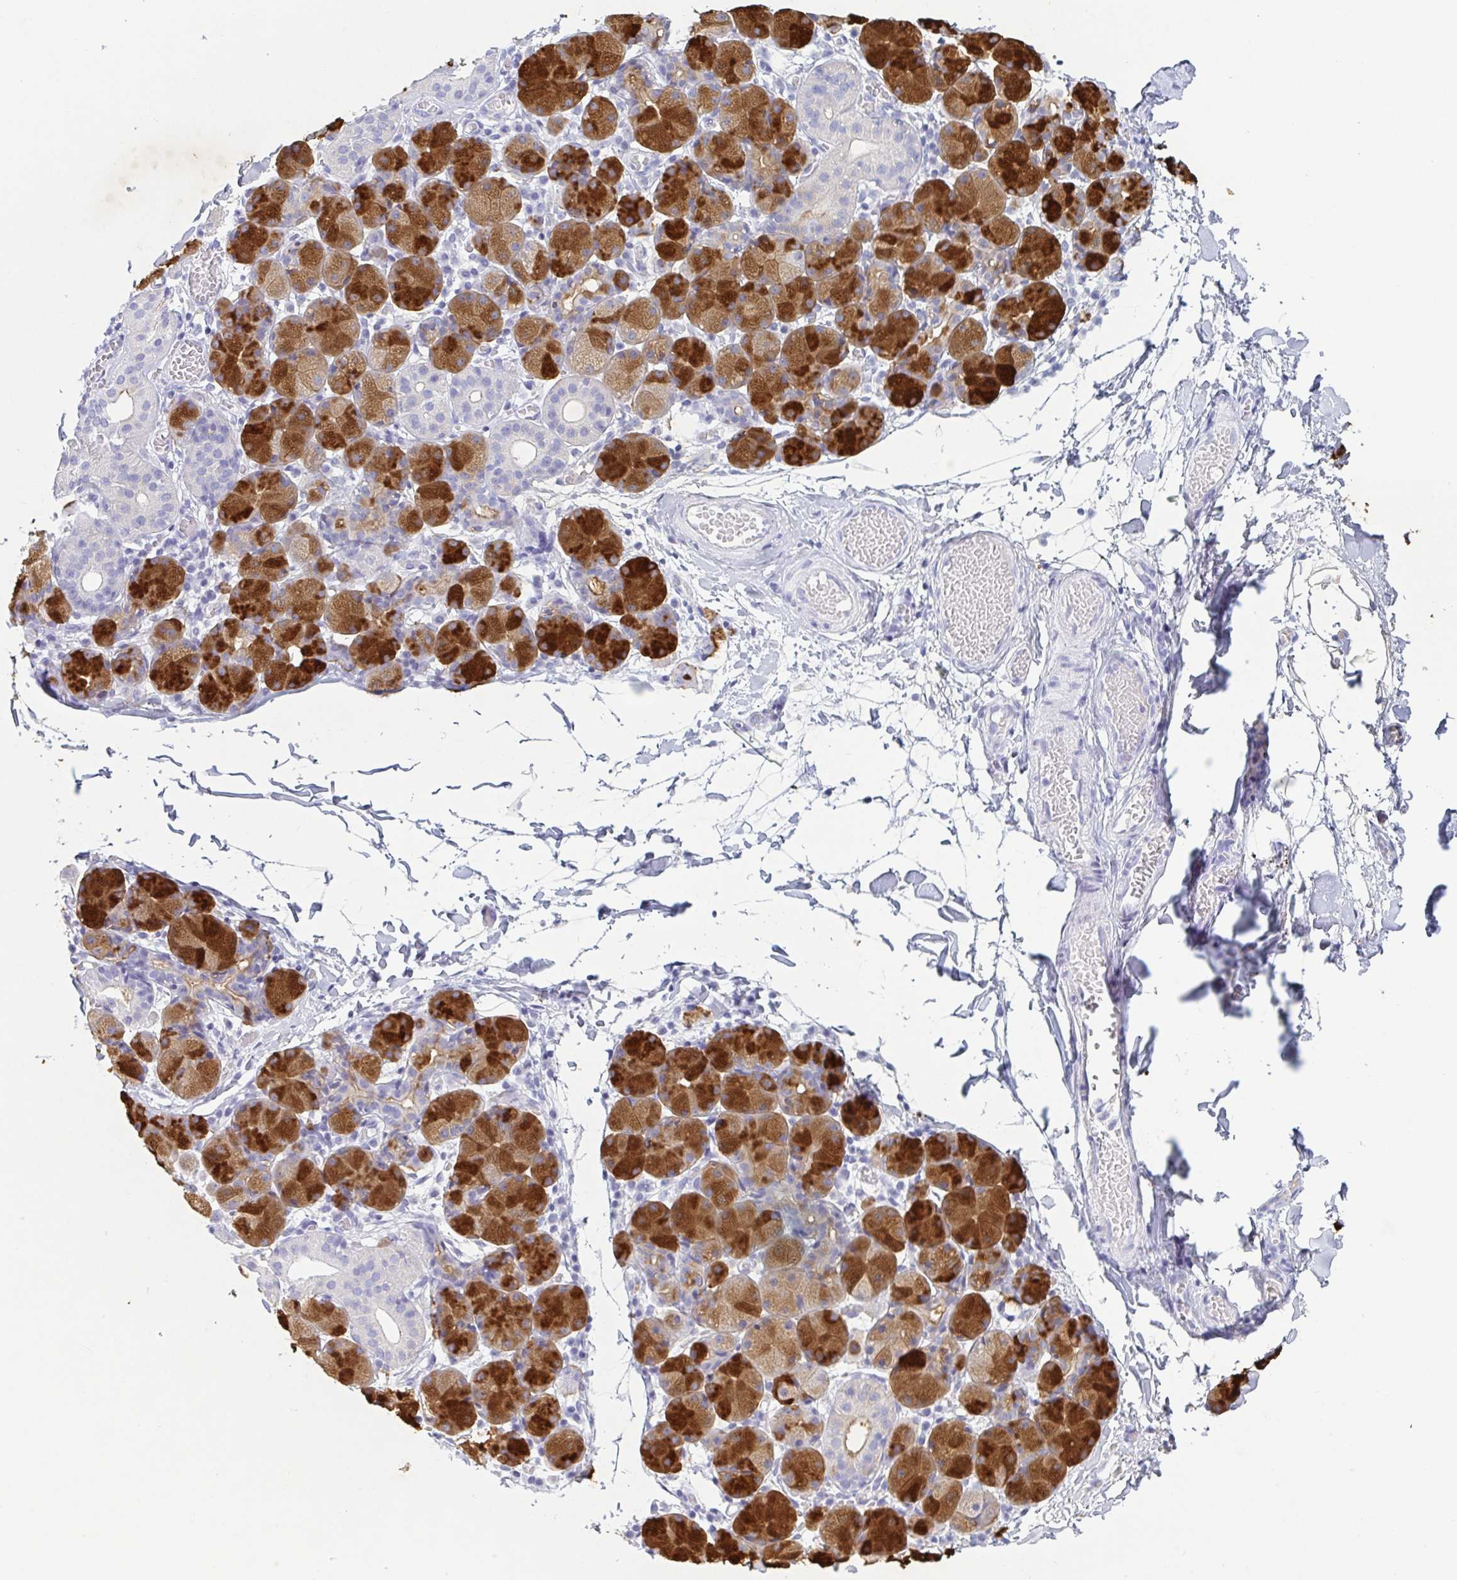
{"staining": {"intensity": "strong", "quantity": "25%-75%", "location": "cytoplasmic/membranous"}, "tissue": "salivary gland", "cell_type": "Glandular cells", "image_type": "normal", "snomed": [{"axis": "morphology", "description": "Normal tissue, NOS"}, {"axis": "topography", "description": "Salivary gland"}], "caption": "IHC of unremarkable human salivary gland shows high levels of strong cytoplasmic/membranous positivity in about 25%-75% of glandular cells.", "gene": "ZG16B", "patient": {"sex": "female", "age": 24}}